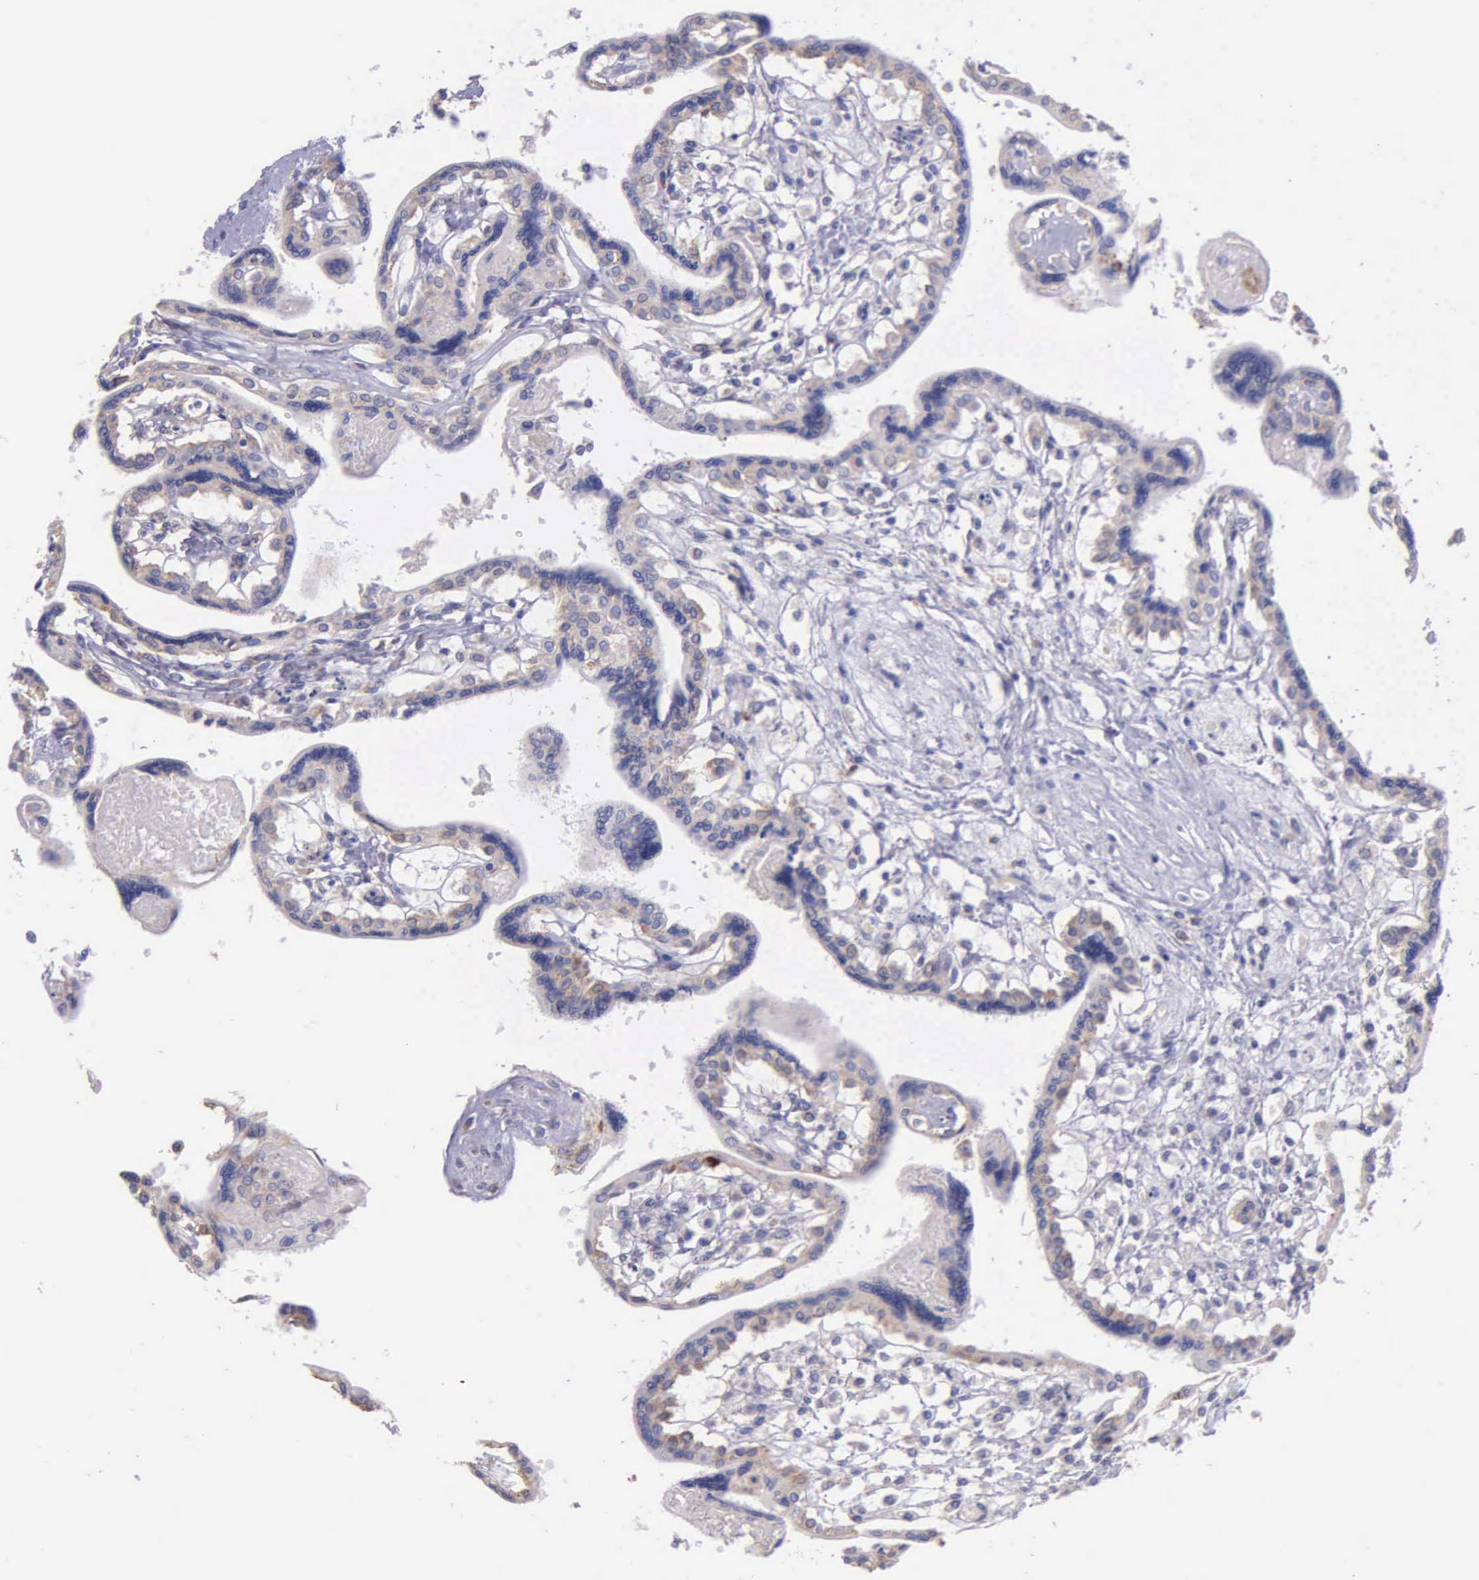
{"staining": {"intensity": "weak", "quantity": "25%-75%", "location": "cytoplasmic/membranous"}, "tissue": "placenta", "cell_type": "Decidual cells", "image_type": "normal", "snomed": [{"axis": "morphology", "description": "Normal tissue, NOS"}, {"axis": "topography", "description": "Placenta"}], "caption": "Protein staining of normal placenta displays weak cytoplasmic/membranous expression in approximately 25%-75% of decidual cells. The protein of interest is stained brown, and the nuclei are stained in blue (DAB IHC with brightfield microscopy, high magnification).", "gene": "ZC3H12B", "patient": {"sex": "female", "age": 31}}